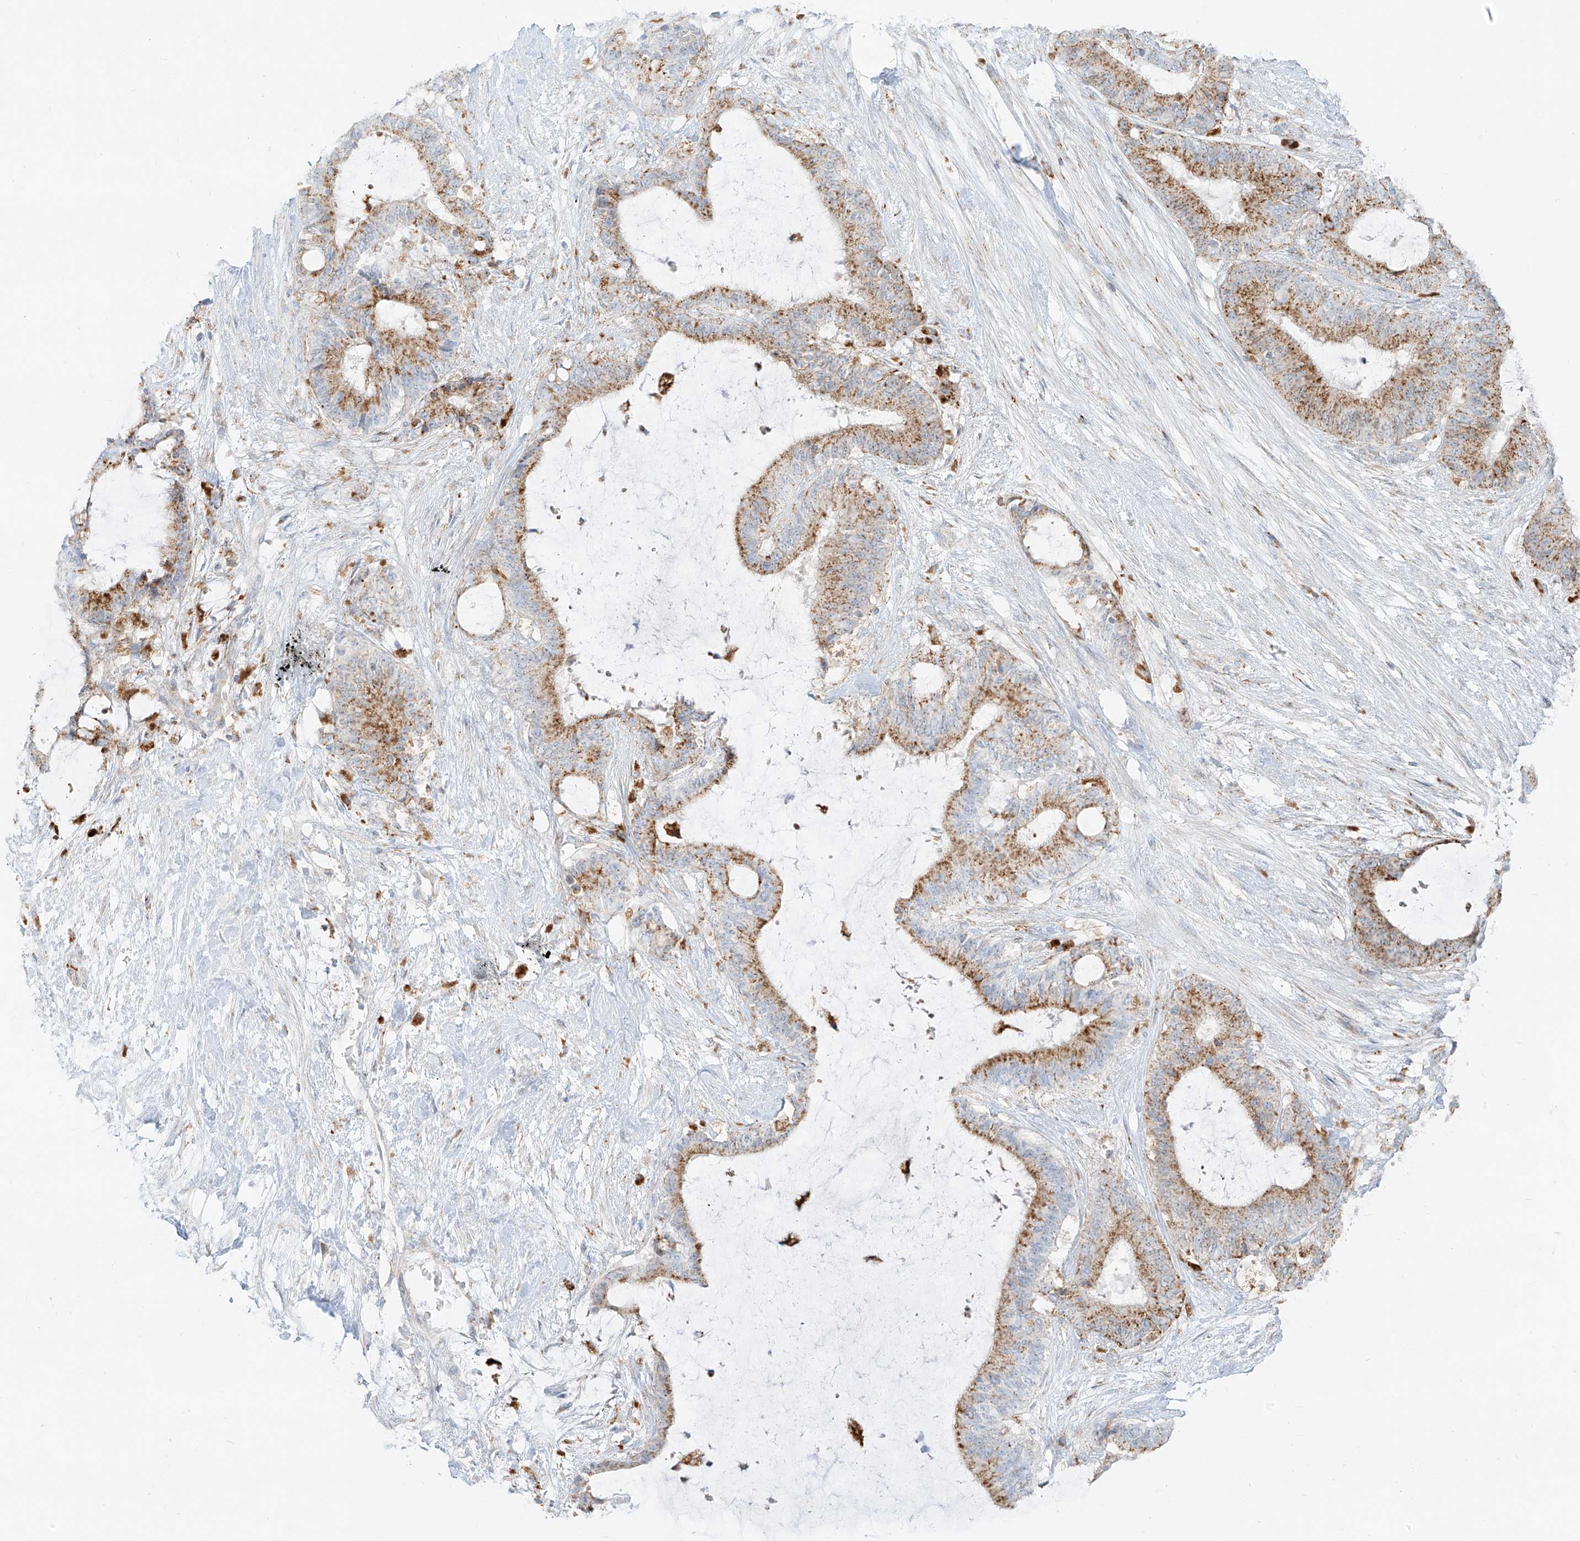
{"staining": {"intensity": "moderate", "quantity": ">75%", "location": "cytoplasmic/membranous"}, "tissue": "liver cancer", "cell_type": "Tumor cells", "image_type": "cancer", "snomed": [{"axis": "morphology", "description": "Normal tissue, NOS"}, {"axis": "morphology", "description": "Cholangiocarcinoma"}, {"axis": "topography", "description": "Liver"}, {"axis": "topography", "description": "Peripheral nerve tissue"}], "caption": "Immunohistochemical staining of human liver cancer demonstrates medium levels of moderate cytoplasmic/membranous positivity in about >75% of tumor cells.", "gene": "SLC35F6", "patient": {"sex": "female", "age": 73}}